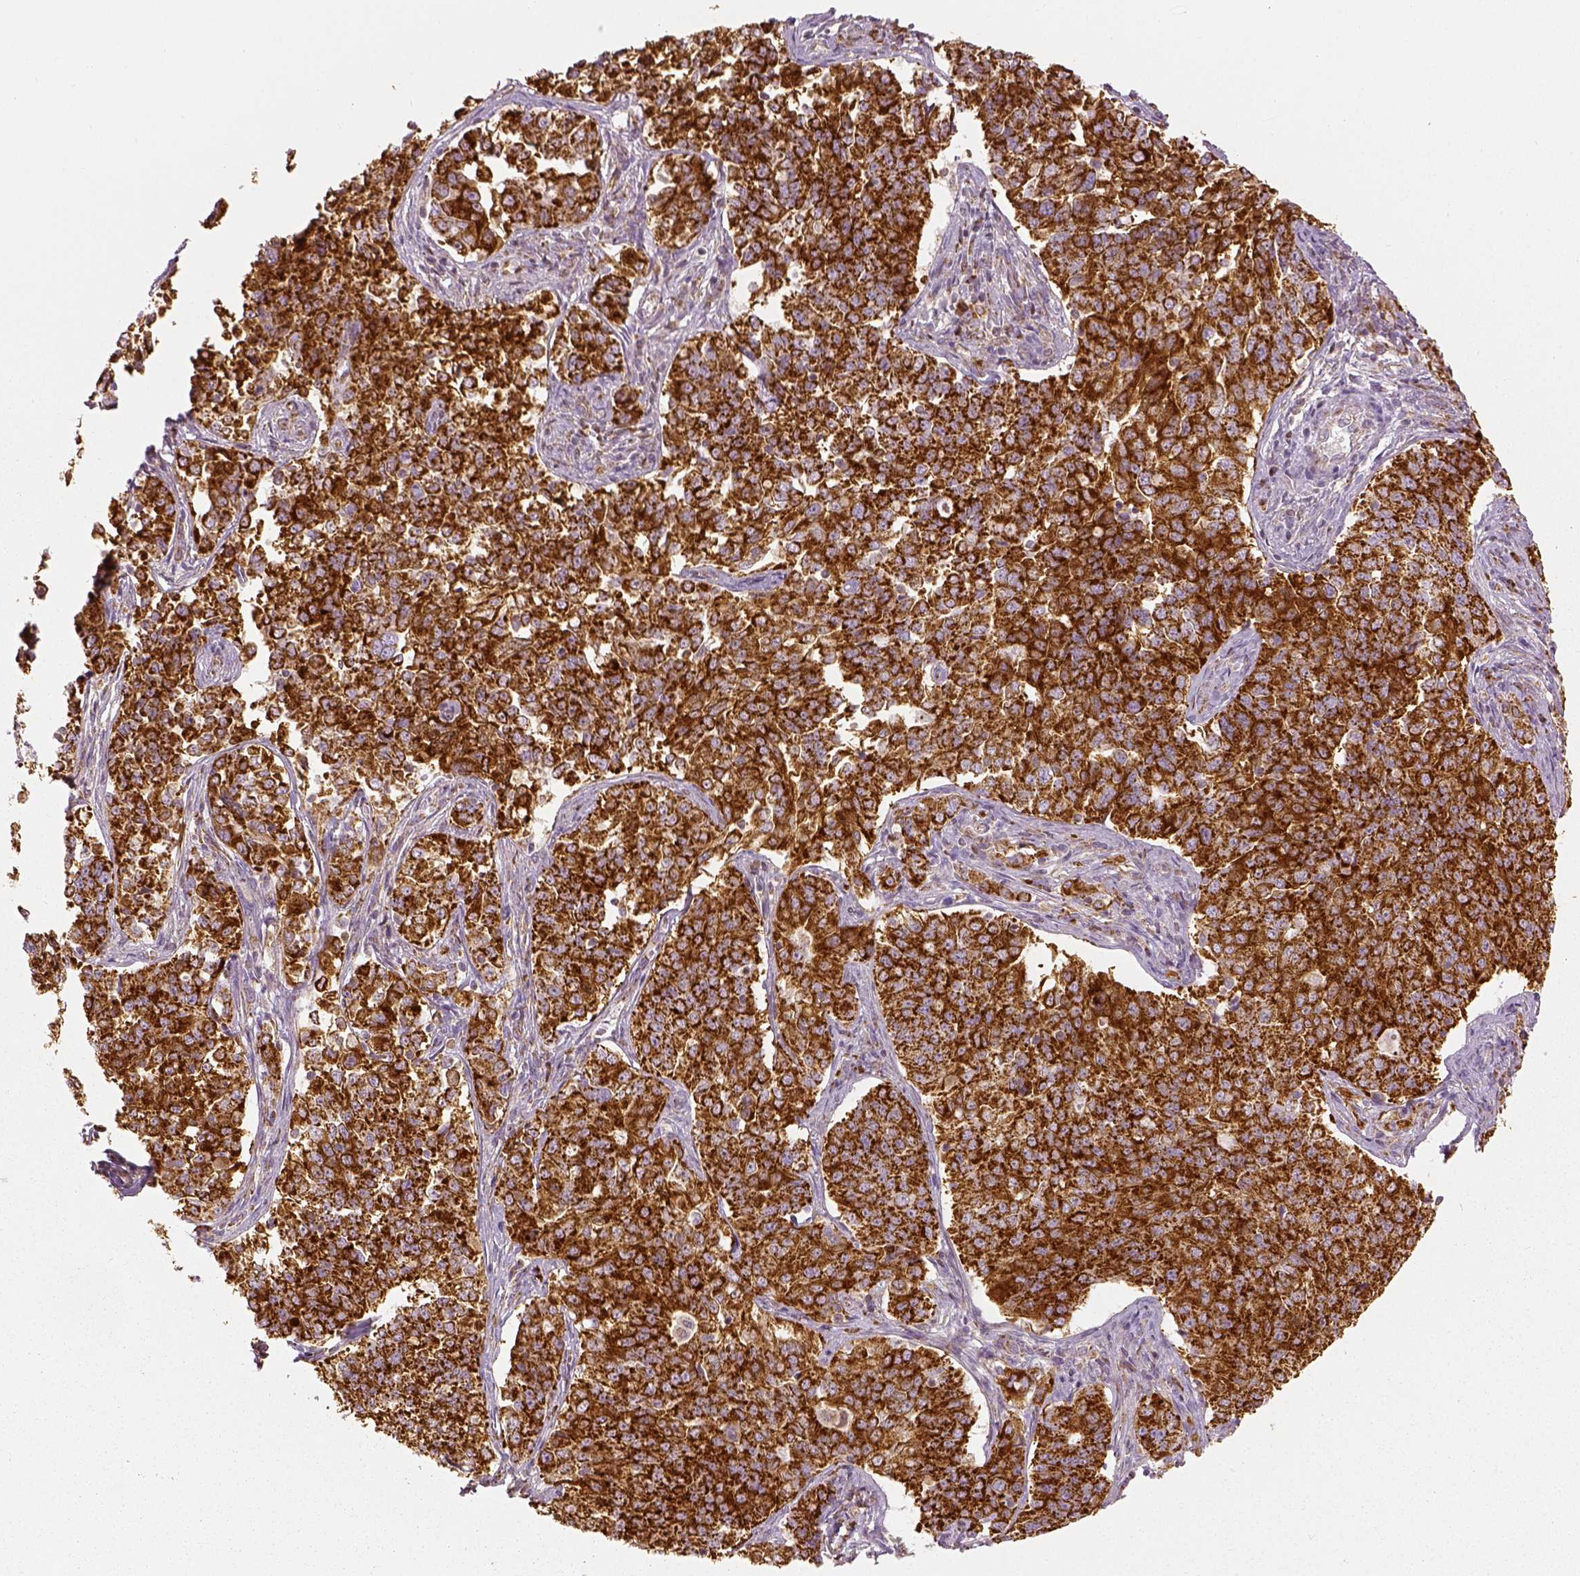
{"staining": {"intensity": "strong", "quantity": ">75%", "location": "cytoplasmic/membranous"}, "tissue": "endometrial cancer", "cell_type": "Tumor cells", "image_type": "cancer", "snomed": [{"axis": "morphology", "description": "Adenocarcinoma, NOS"}, {"axis": "topography", "description": "Endometrium"}], "caption": "Adenocarcinoma (endometrial) stained with a brown dye exhibits strong cytoplasmic/membranous positive expression in approximately >75% of tumor cells.", "gene": "PGAM5", "patient": {"sex": "female", "age": 43}}